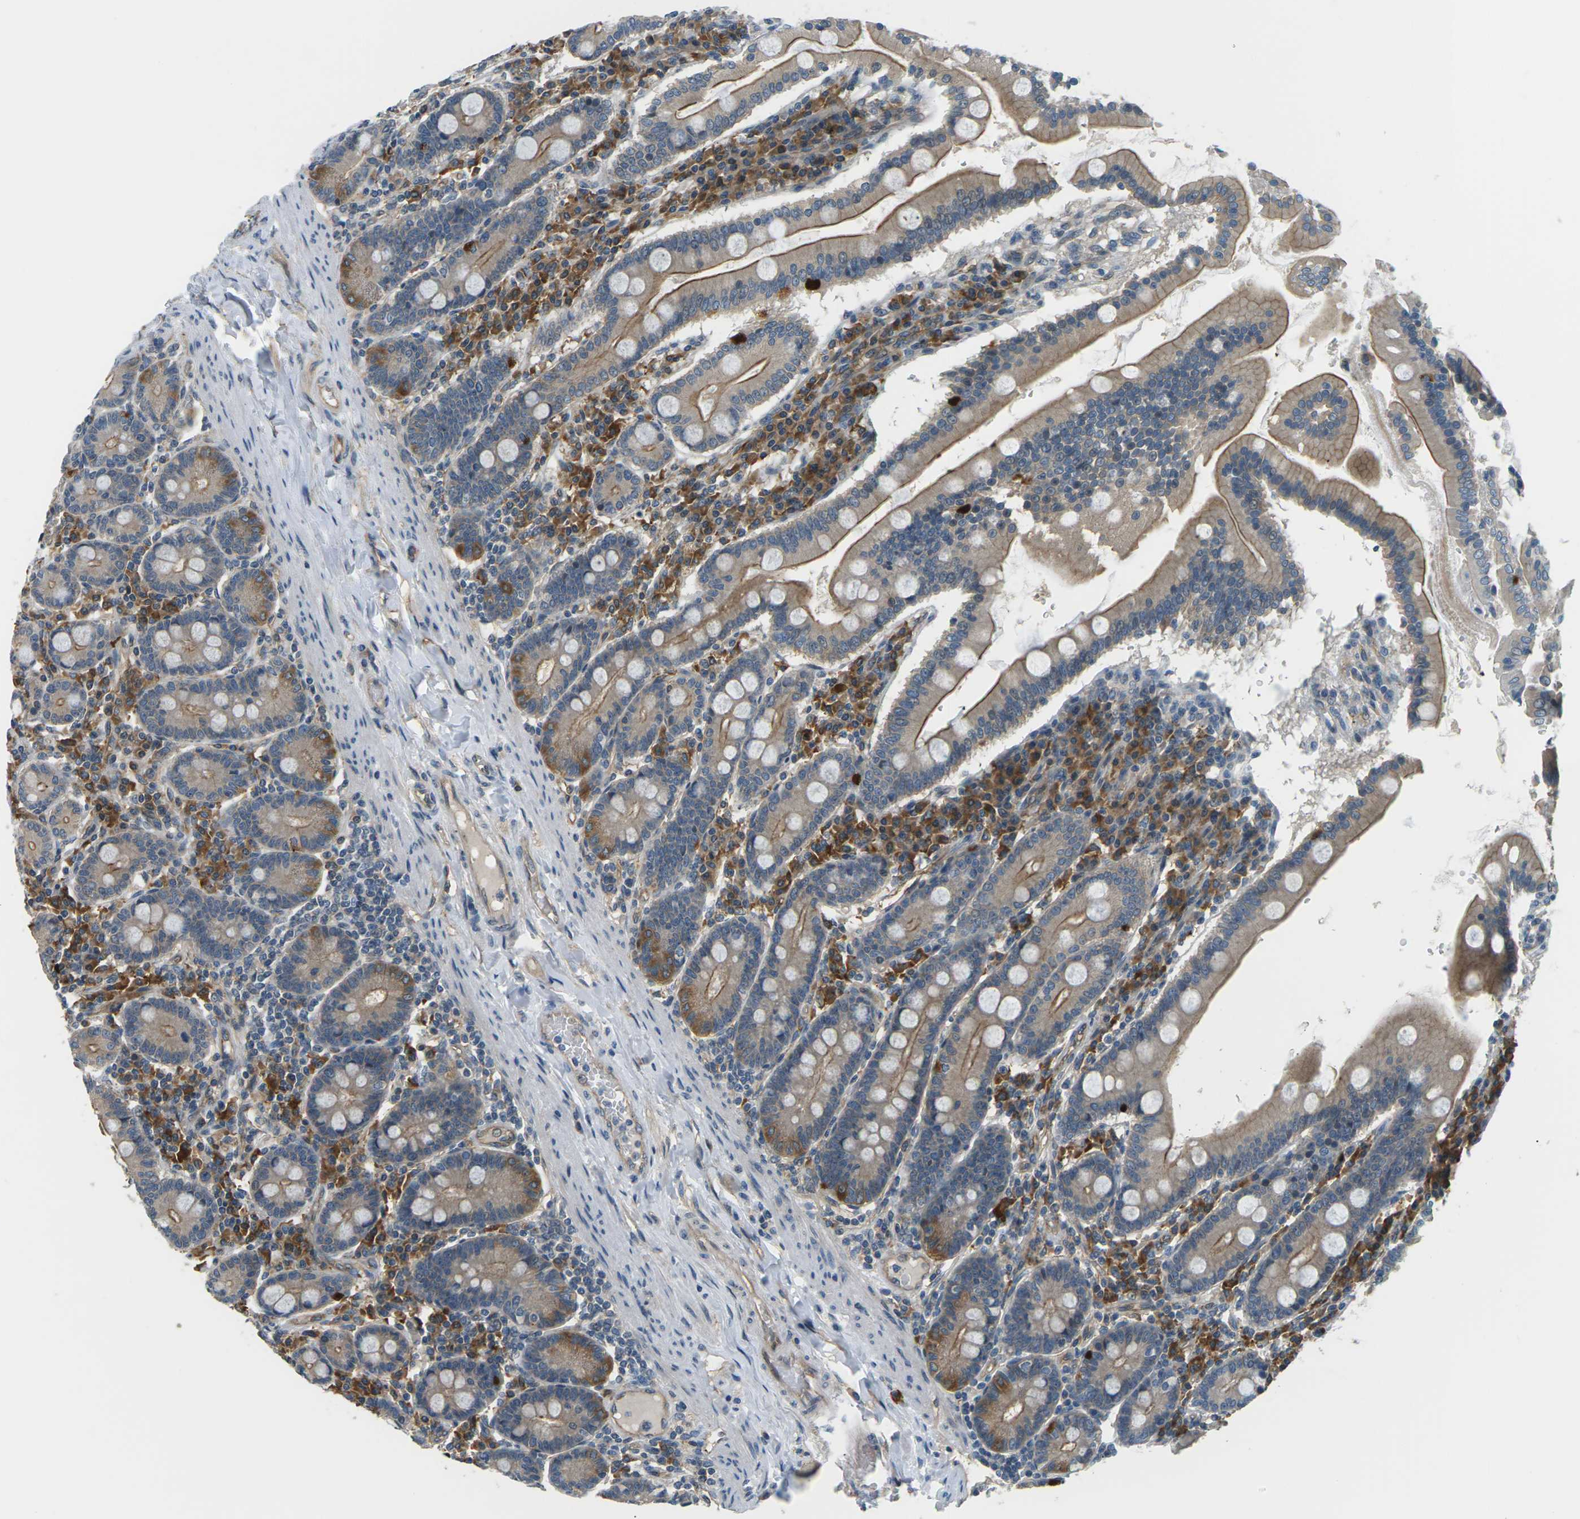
{"staining": {"intensity": "moderate", "quantity": ">75%", "location": "cytoplasmic/membranous"}, "tissue": "duodenum", "cell_type": "Glandular cells", "image_type": "normal", "snomed": [{"axis": "morphology", "description": "Normal tissue, NOS"}, {"axis": "topography", "description": "Duodenum"}], "caption": "Moderate cytoplasmic/membranous positivity is present in about >75% of glandular cells in normal duodenum.", "gene": "SLC13A3", "patient": {"sex": "male", "age": 50}}